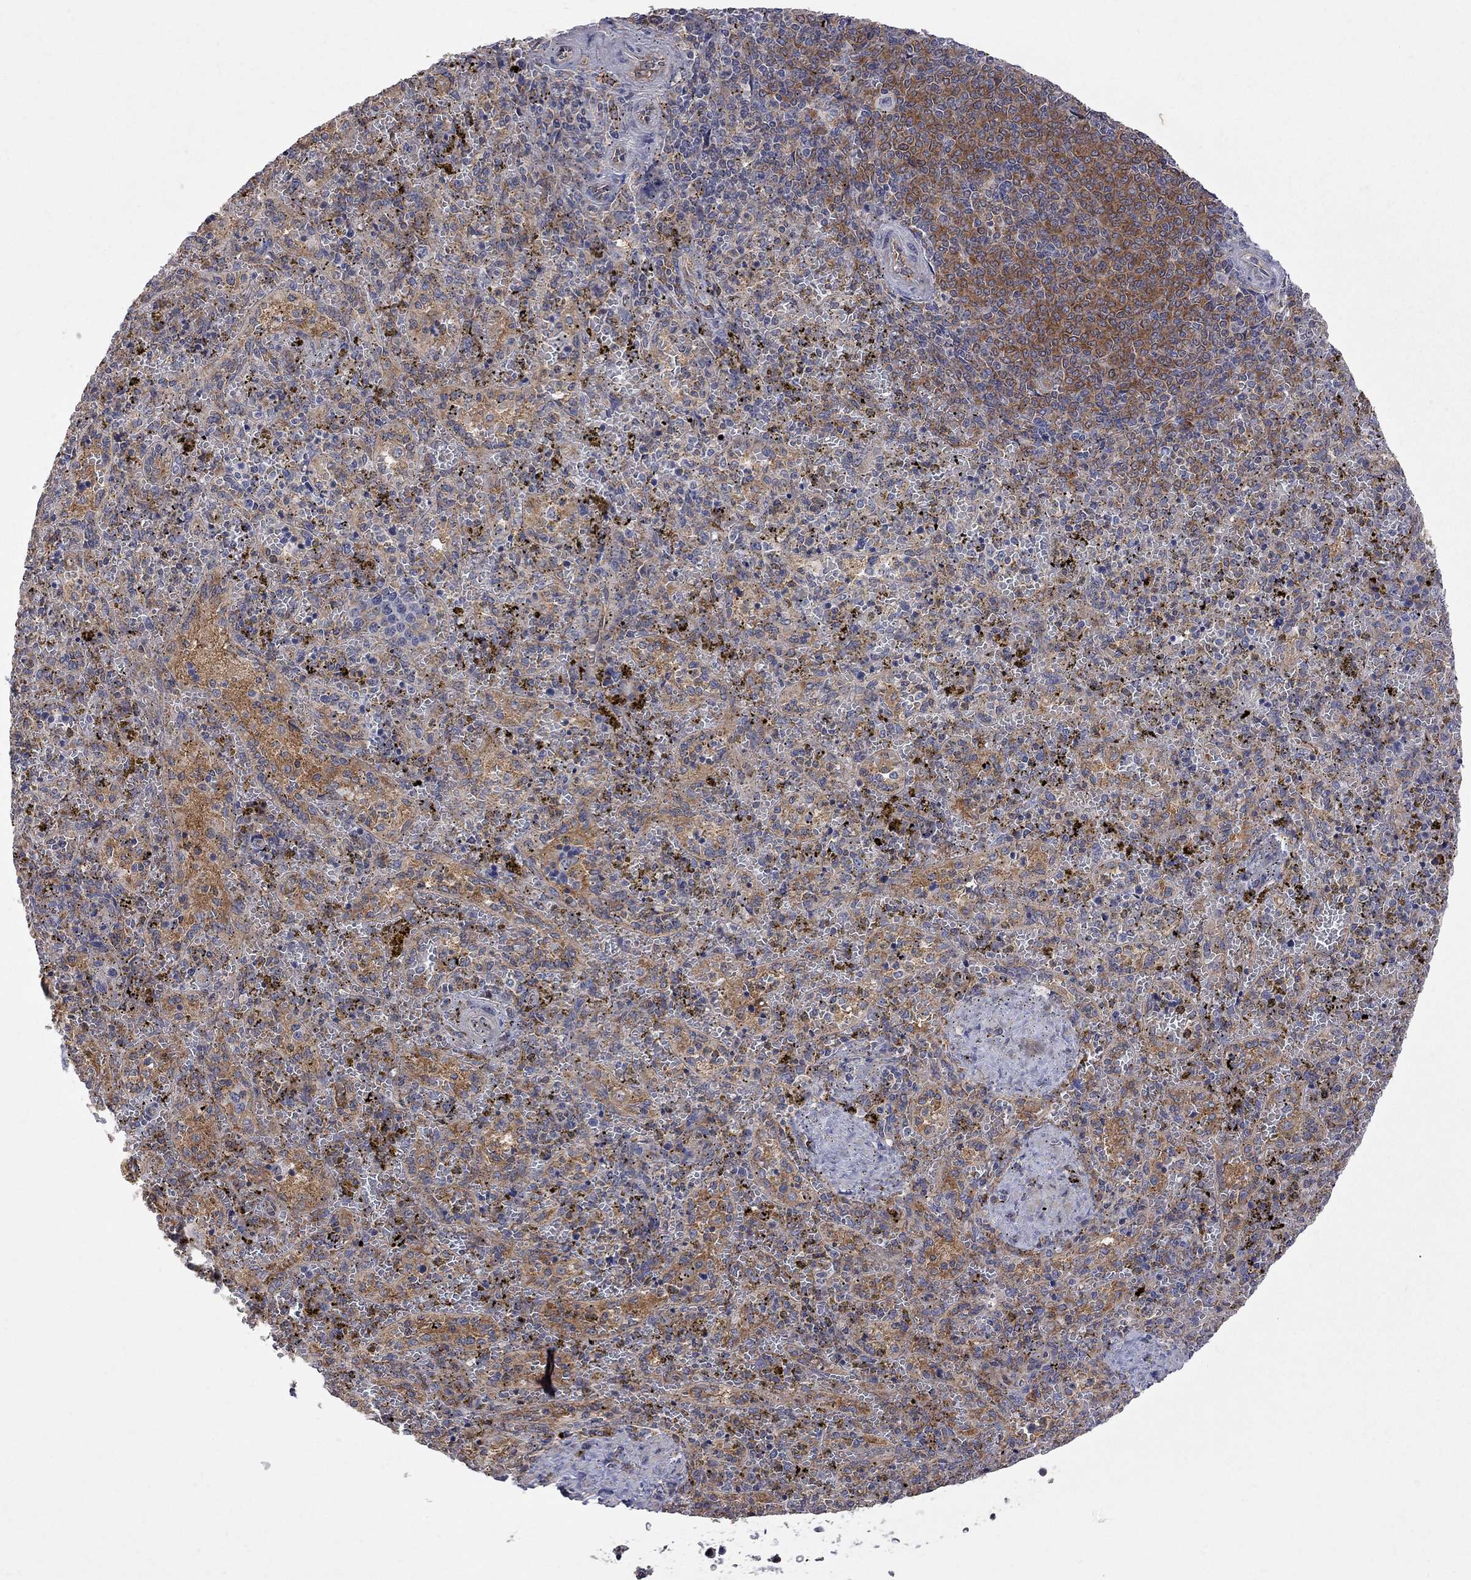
{"staining": {"intensity": "moderate", "quantity": "25%-75%", "location": "cytoplasmic/membranous"}, "tissue": "spleen", "cell_type": "Cells in red pulp", "image_type": "normal", "snomed": [{"axis": "morphology", "description": "Normal tissue, NOS"}, {"axis": "topography", "description": "Spleen"}], "caption": "Immunohistochemistry of normal human spleen demonstrates medium levels of moderate cytoplasmic/membranous positivity in approximately 25%-75% of cells in red pulp. (Brightfield microscopy of DAB IHC at high magnification).", "gene": "ABI3", "patient": {"sex": "female", "age": 50}}